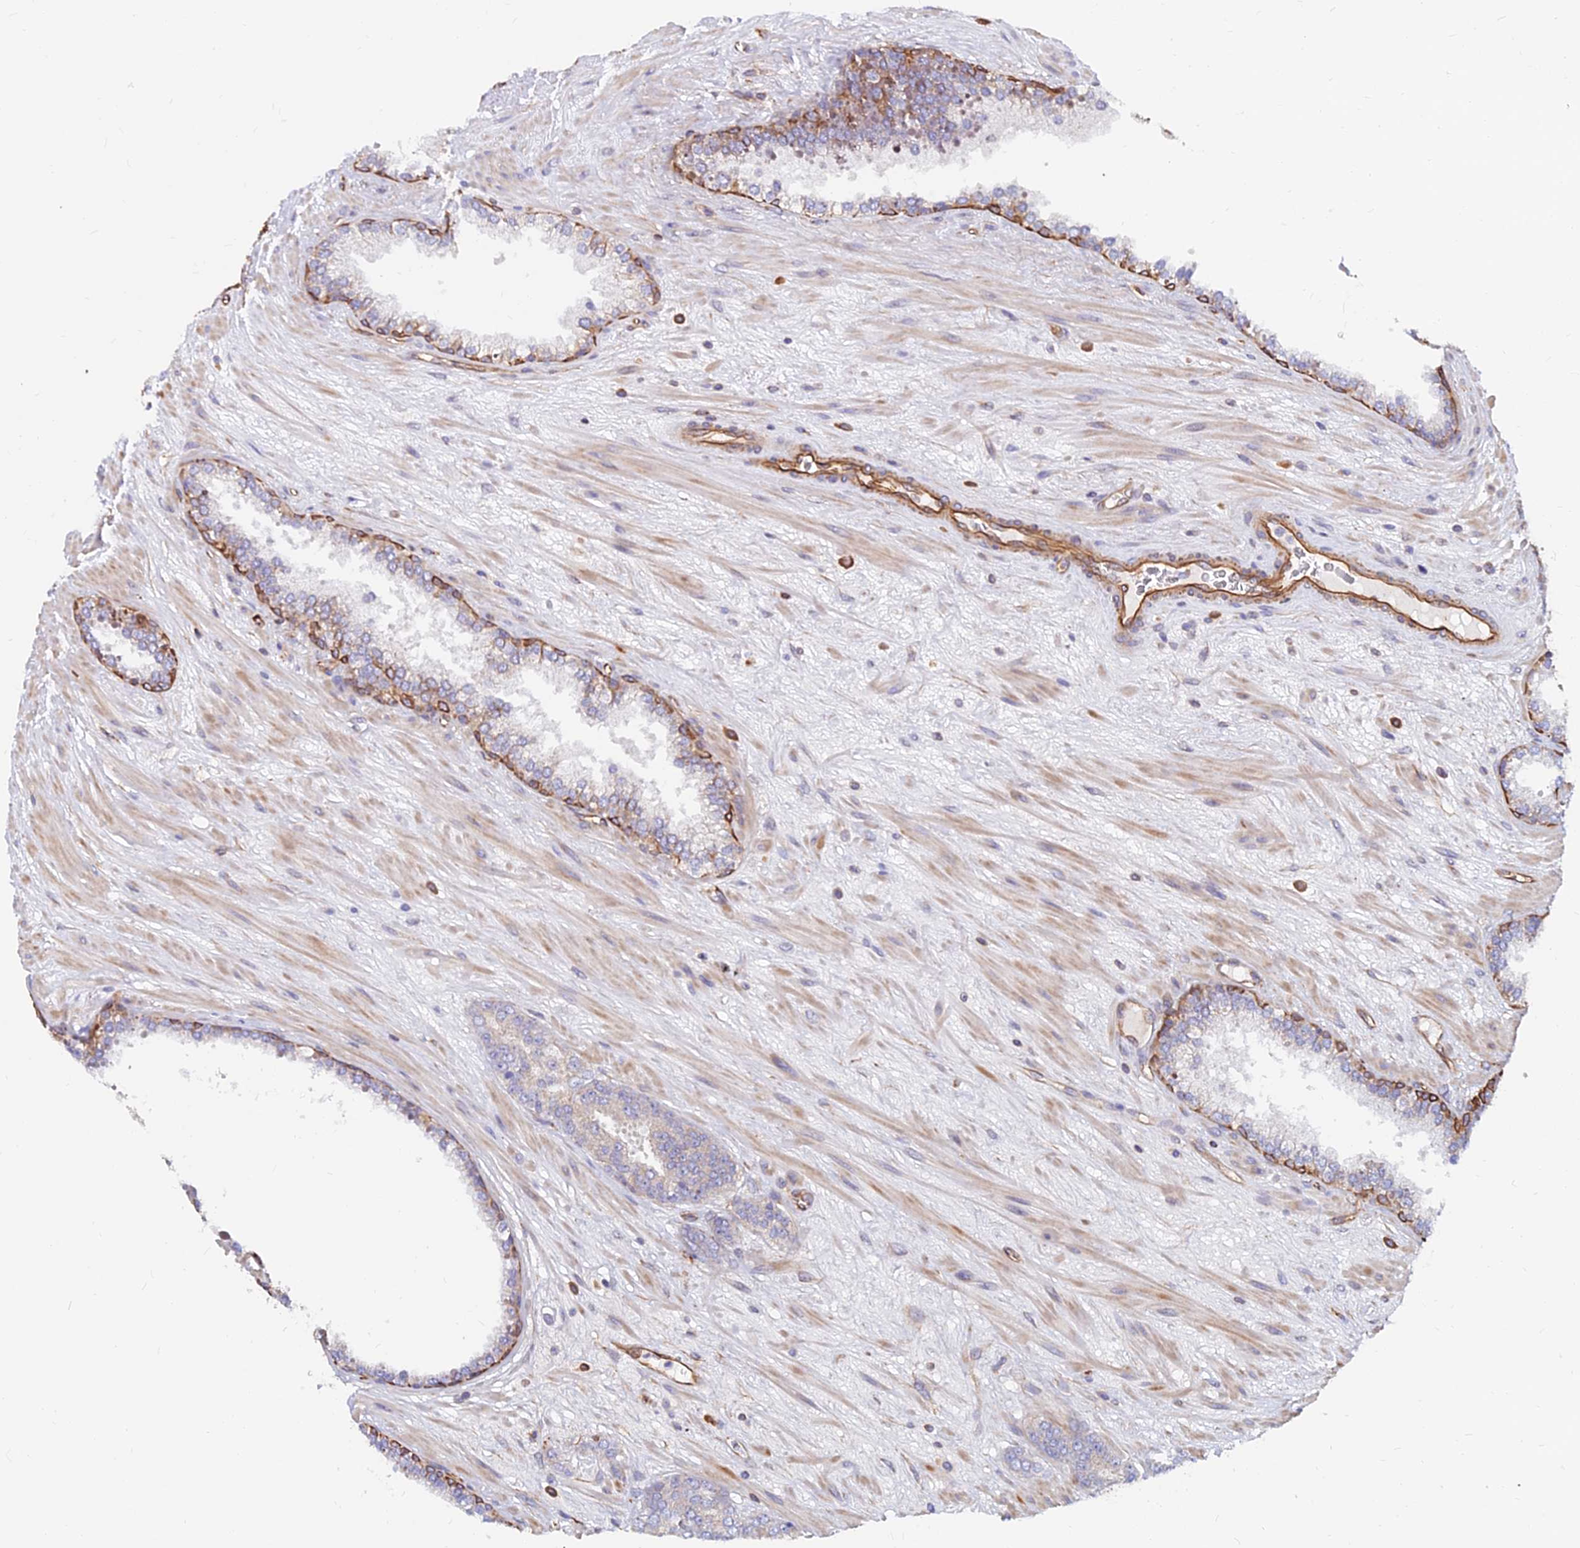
{"staining": {"intensity": "negative", "quantity": "none", "location": "none"}, "tissue": "prostate cancer", "cell_type": "Tumor cells", "image_type": "cancer", "snomed": [{"axis": "morphology", "description": "Adenocarcinoma, High grade"}, {"axis": "topography", "description": "Prostate"}], "caption": "Protein analysis of high-grade adenocarcinoma (prostate) reveals no significant expression in tumor cells. The staining was performed using DAB to visualize the protein expression in brown, while the nuclei were stained in blue with hematoxylin (Magnification: 20x).", "gene": "CDK18", "patient": {"sex": "male", "age": 71}}